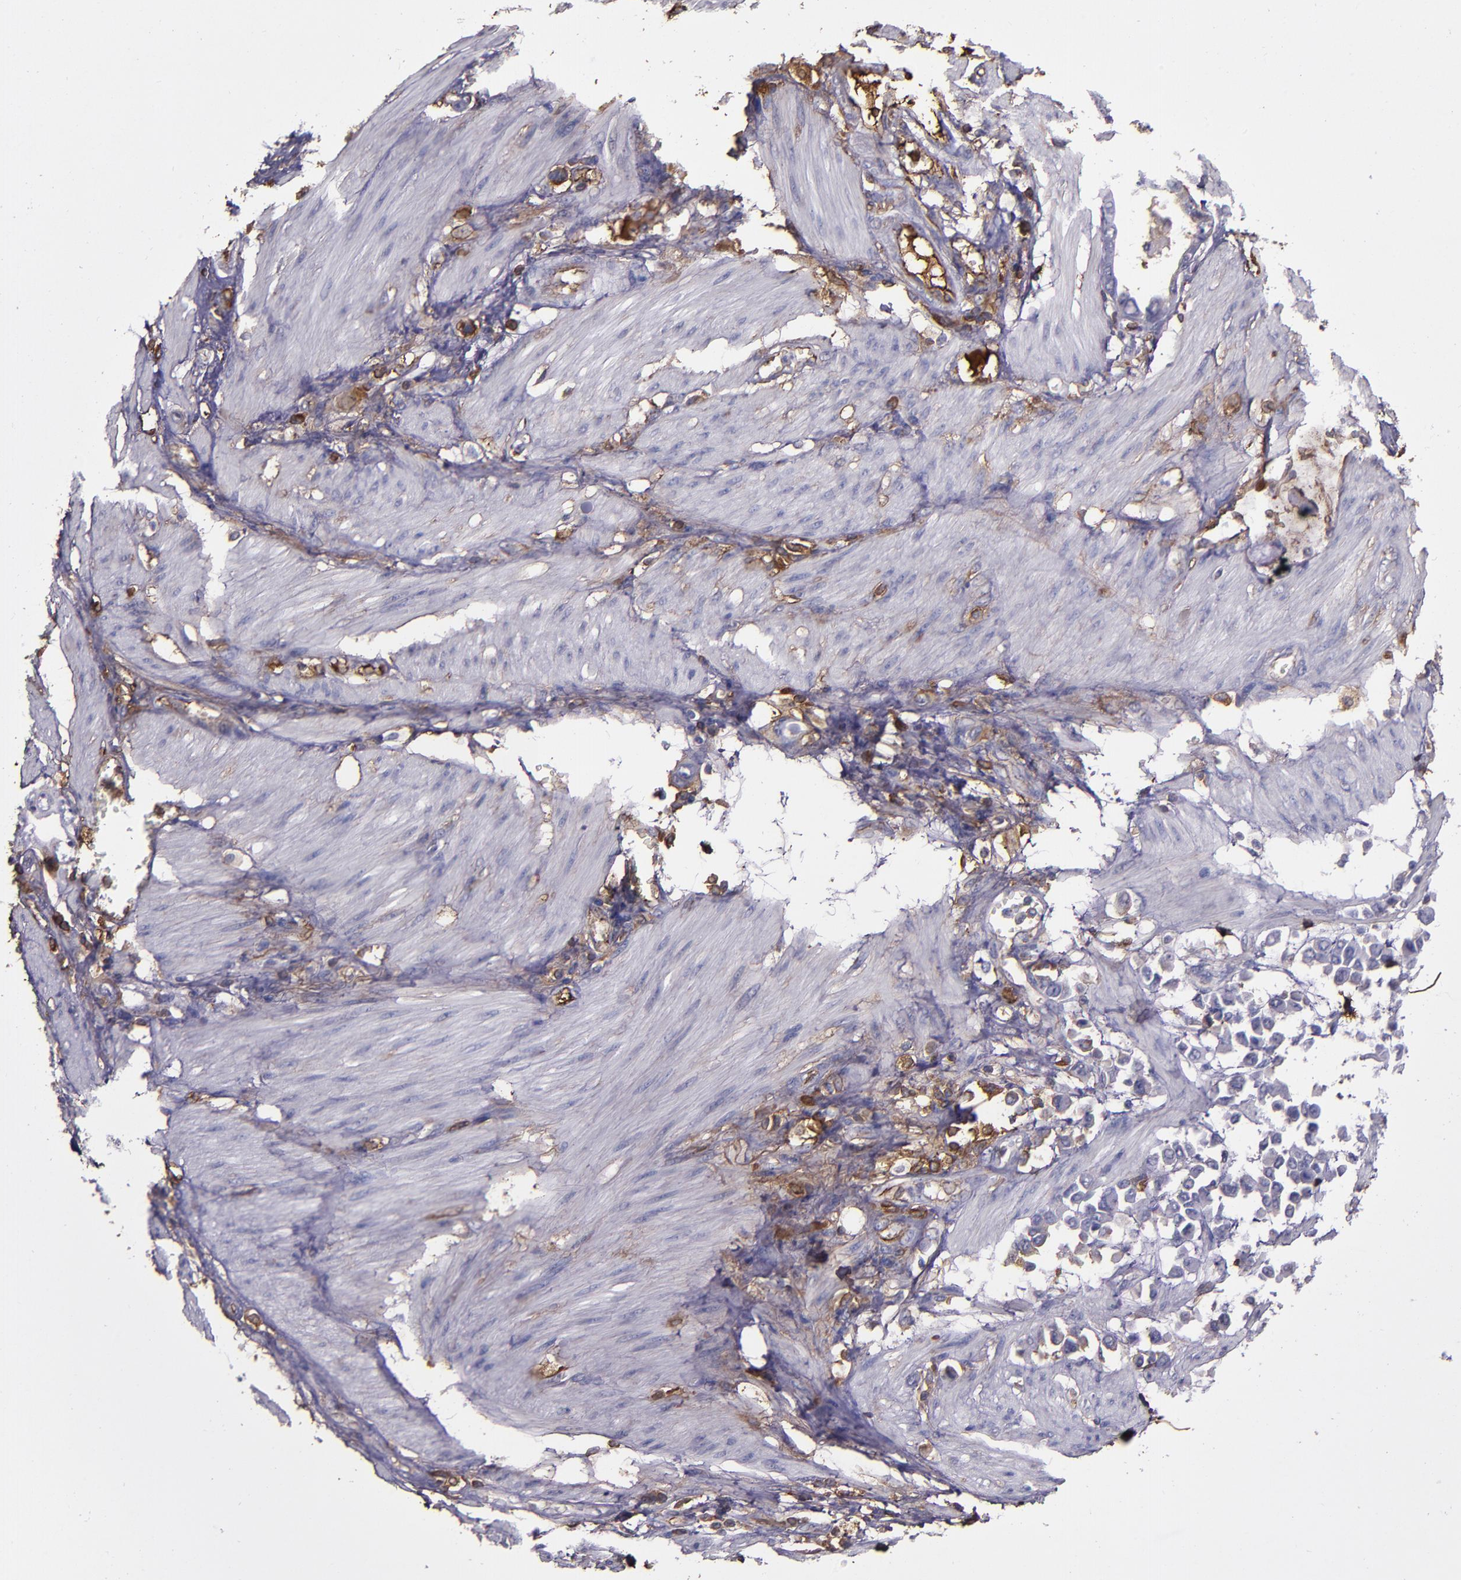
{"staining": {"intensity": "weak", "quantity": ">75%", "location": "cytoplasmic/membranous"}, "tissue": "stomach cancer", "cell_type": "Tumor cells", "image_type": "cancer", "snomed": [{"axis": "morphology", "description": "Adenocarcinoma, NOS"}, {"axis": "topography", "description": "Stomach"}], "caption": "A photomicrograph of human stomach cancer (adenocarcinoma) stained for a protein exhibits weak cytoplasmic/membranous brown staining in tumor cells.", "gene": "A2M", "patient": {"sex": "male", "age": 78}}